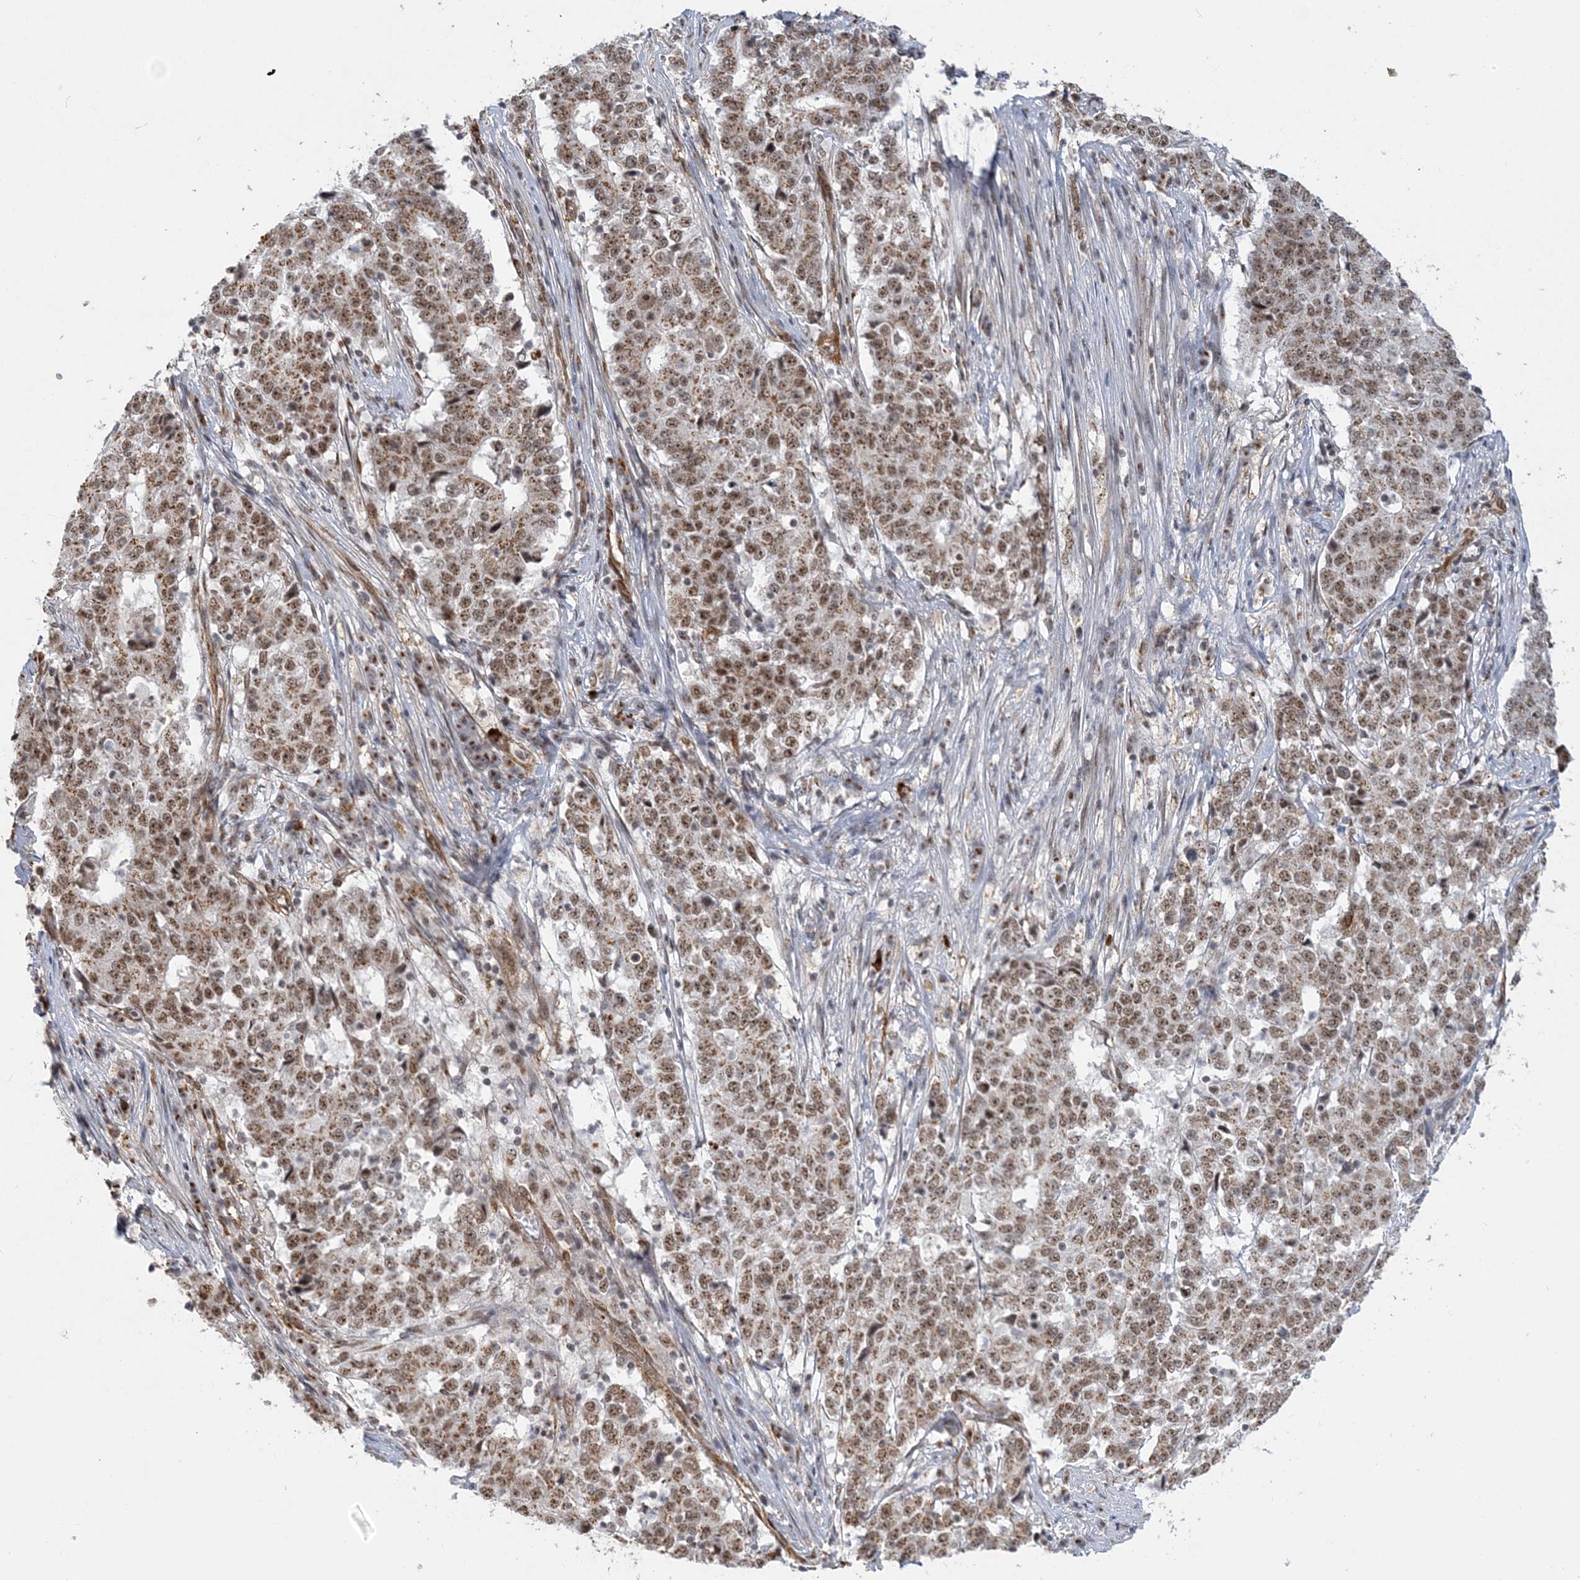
{"staining": {"intensity": "moderate", "quantity": ">75%", "location": "cytoplasmic/membranous,nuclear"}, "tissue": "stomach cancer", "cell_type": "Tumor cells", "image_type": "cancer", "snomed": [{"axis": "morphology", "description": "Adenocarcinoma, NOS"}, {"axis": "topography", "description": "Stomach"}], "caption": "Moderate cytoplasmic/membranous and nuclear expression is appreciated in approximately >75% of tumor cells in stomach cancer (adenocarcinoma). The protein is stained brown, and the nuclei are stained in blue (DAB (3,3'-diaminobenzidine) IHC with brightfield microscopy, high magnification).", "gene": "PLRG1", "patient": {"sex": "male", "age": 59}}